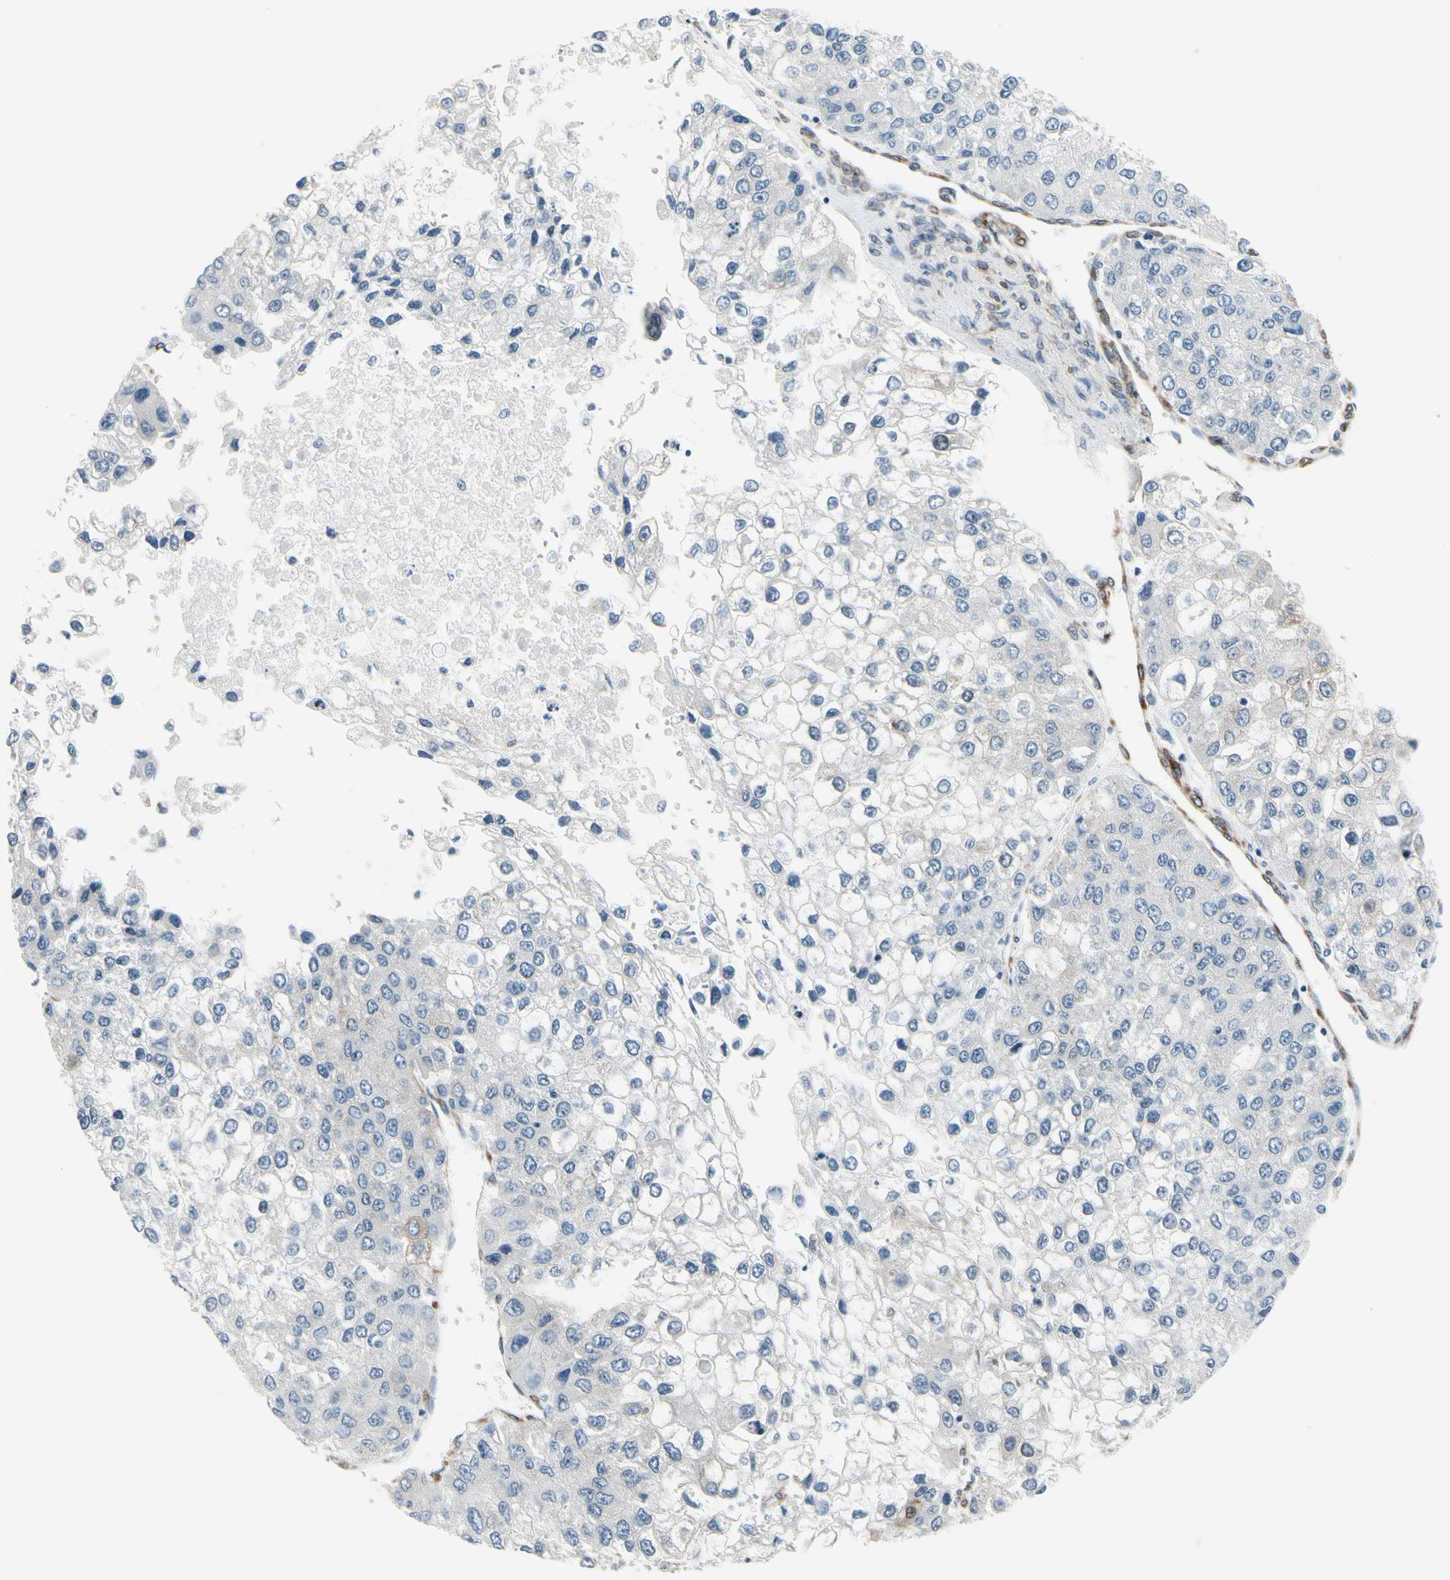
{"staining": {"intensity": "negative", "quantity": "none", "location": "none"}, "tissue": "liver cancer", "cell_type": "Tumor cells", "image_type": "cancer", "snomed": [{"axis": "morphology", "description": "Carcinoma, Hepatocellular, NOS"}, {"axis": "topography", "description": "Liver"}], "caption": "Micrograph shows no protein positivity in tumor cells of liver cancer tissue. (DAB (3,3'-diaminobenzidine) immunohistochemistry (IHC) visualized using brightfield microscopy, high magnification).", "gene": "MAP2", "patient": {"sex": "female", "age": 66}}